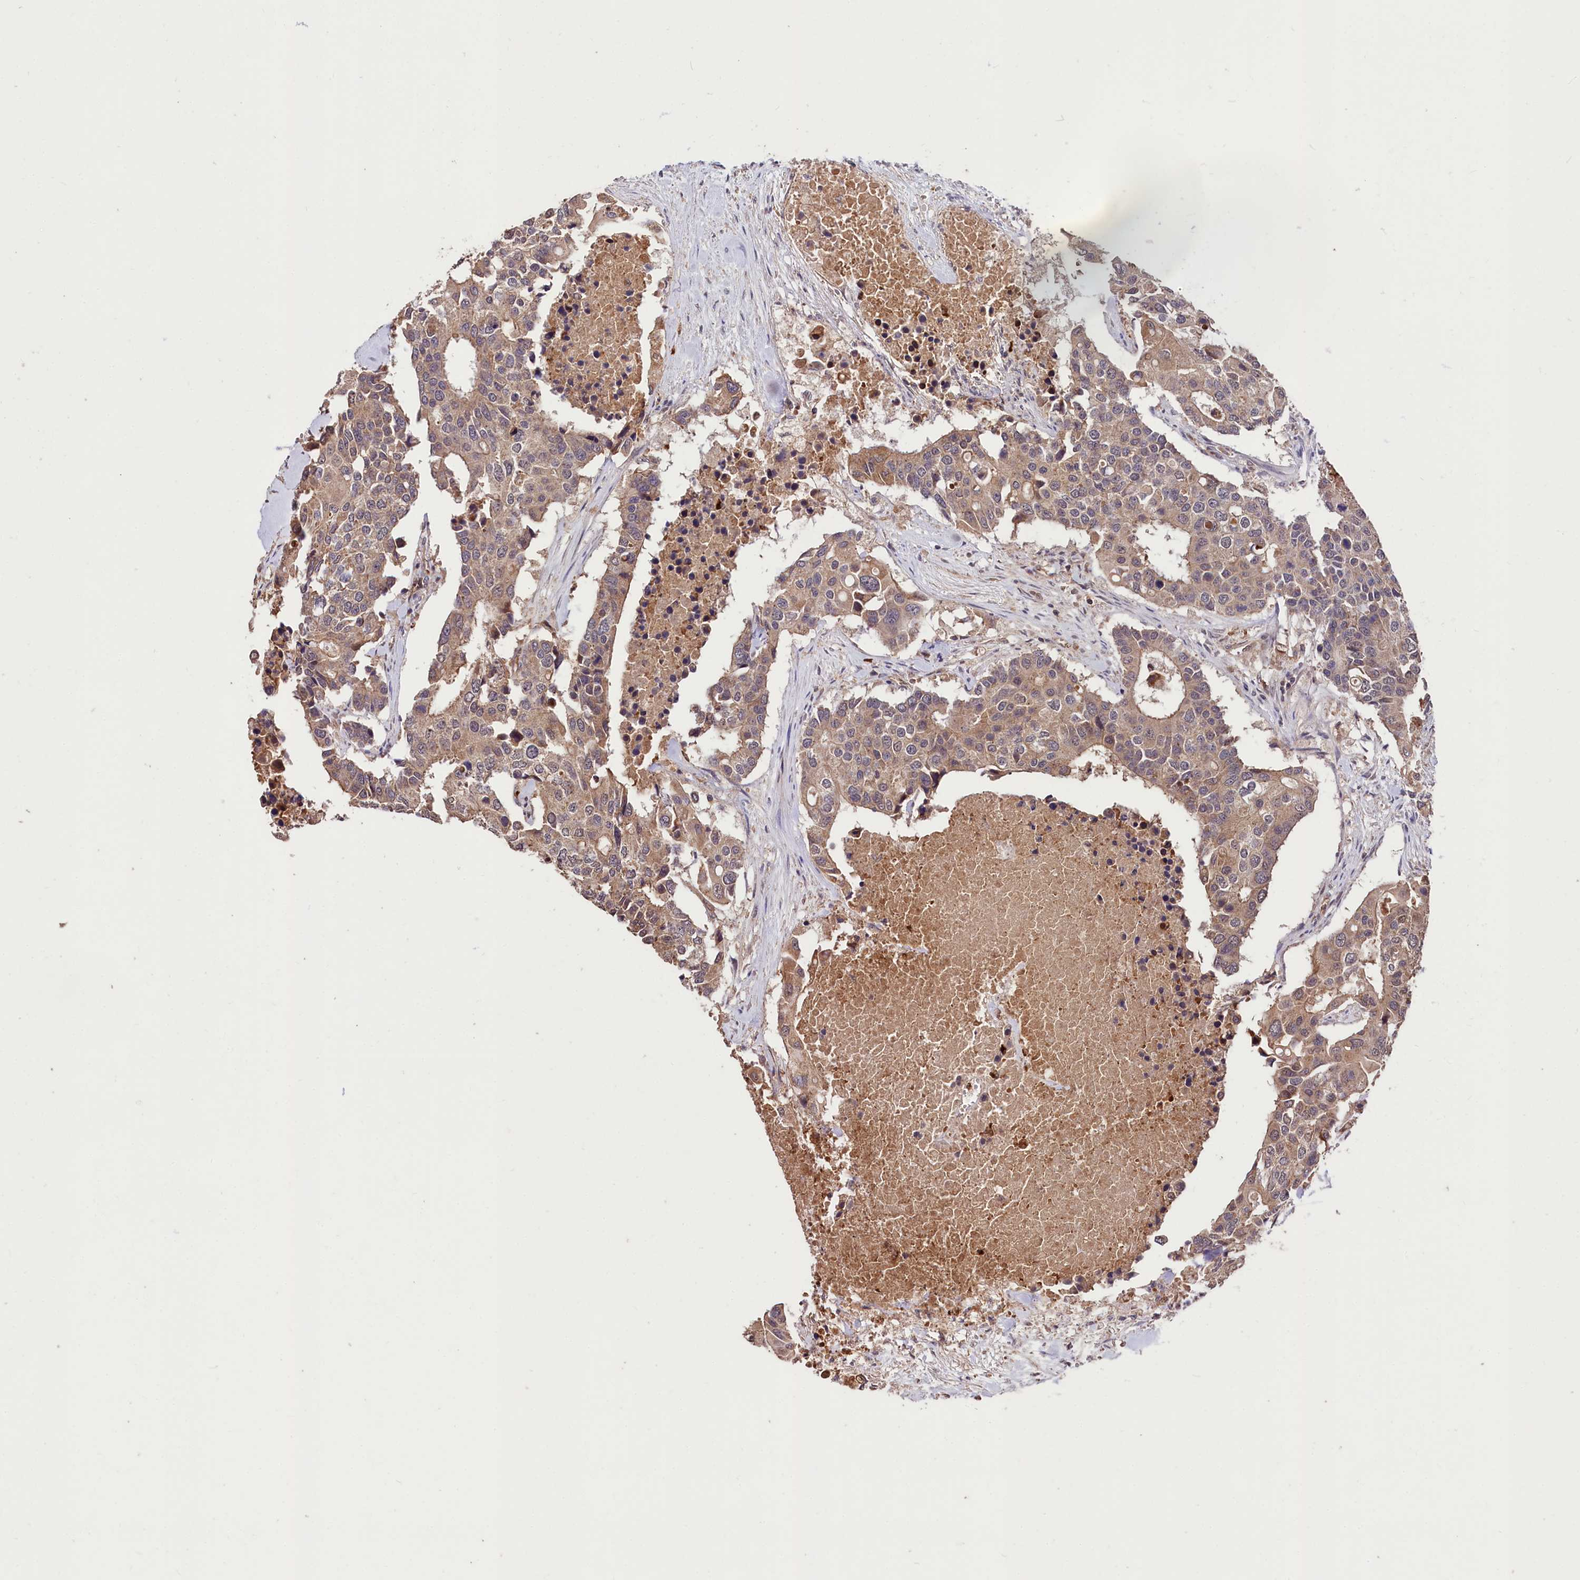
{"staining": {"intensity": "weak", "quantity": ">75%", "location": "cytoplasmic/membranous"}, "tissue": "colorectal cancer", "cell_type": "Tumor cells", "image_type": "cancer", "snomed": [{"axis": "morphology", "description": "Adenocarcinoma, NOS"}, {"axis": "topography", "description": "Colon"}], "caption": "Tumor cells show weak cytoplasmic/membranous expression in about >75% of cells in colorectal cancer.", "gene": "KLRB1", "patient": {"sex": "male", "age": 77}}